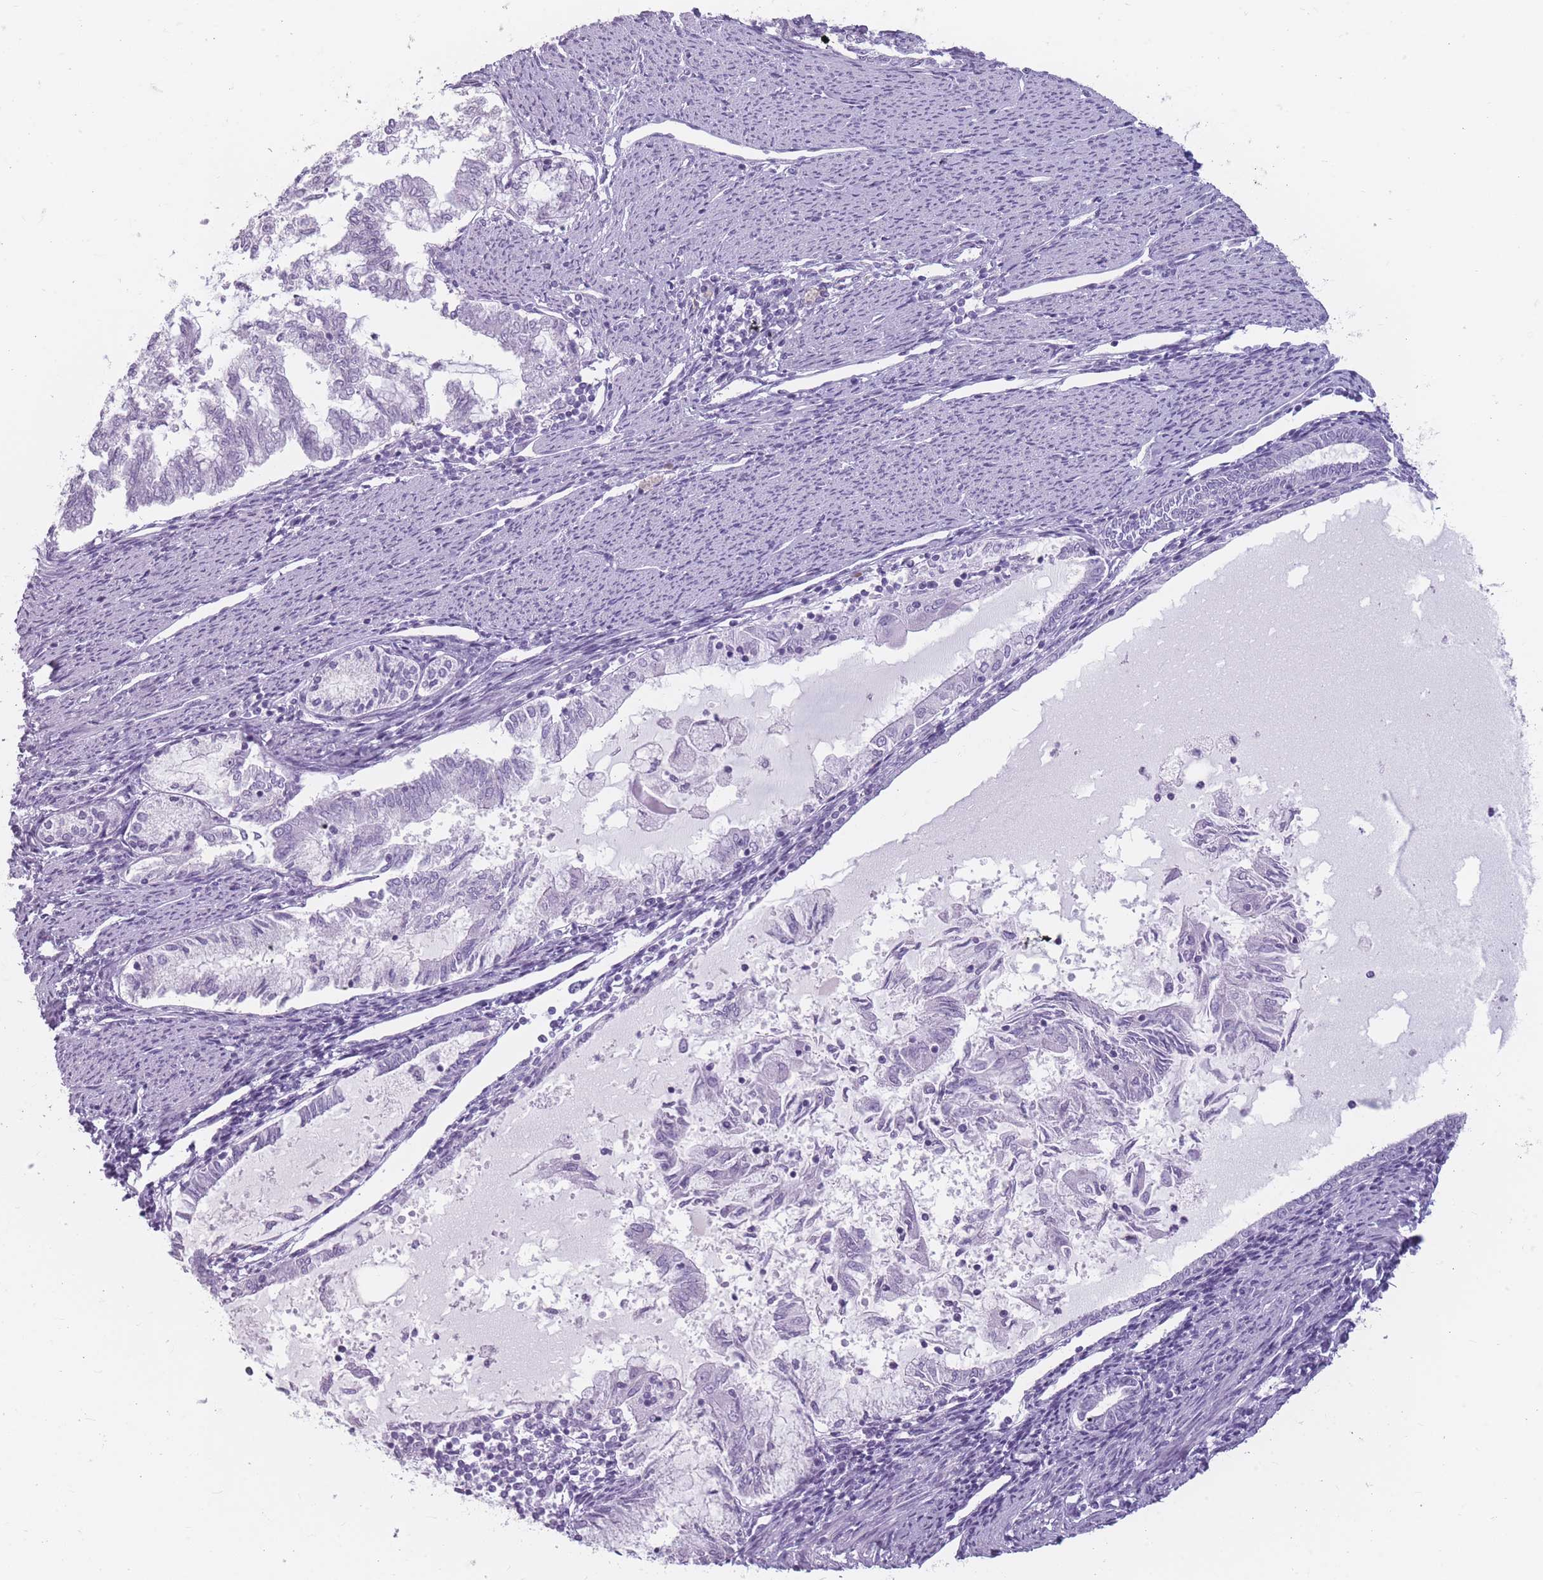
{"staining": {"intensity": "negative", "quantity": "none", "location": "none"}, "tissue": "endometrial cancer", "cell_type": "Tumor cells", "image_type": "cancer", "snomed": [{"axis": "morphology", "description": "Adenocarcinoma, NOS"}, {"axis": "topography", "description": "Endometrium"}], "caption": "High magnification brightfield microscopy of adenocarcinoma (endometrial) stained with DAB (3,3'-diaminobenzidine) (brown) and counterstained with hematoxylin (blue): tumor cells show no significant positivity. Nuclei are stained in blue.", "gene": "CCNO", "patient": {"sex": "female", "age": 79}}